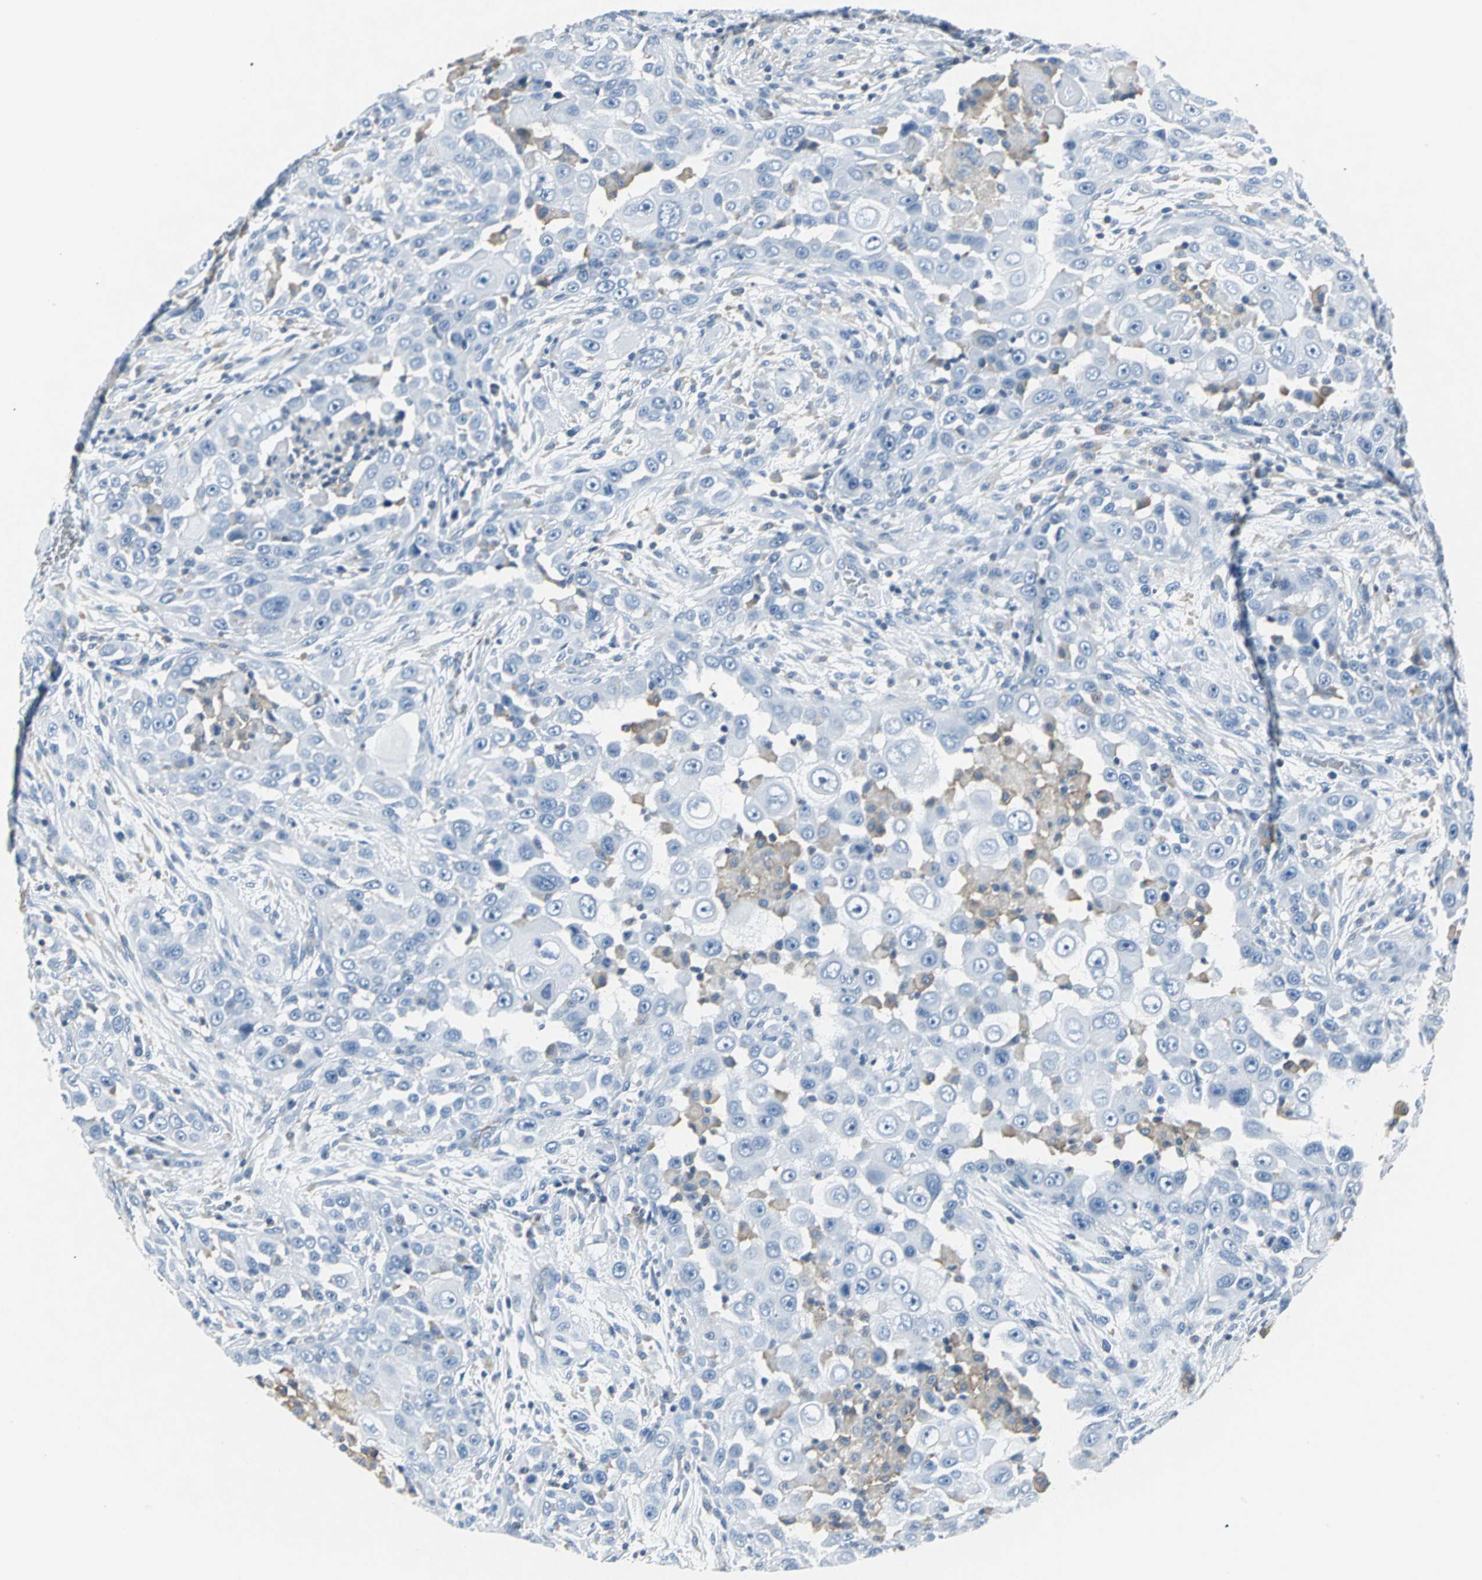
{"staining": {"intensity": "negative", "quantity": "none", "location": "none"}, "tissue": "head and neck cancer", "cell_type": "Tumor cells", "image_type": "cancer", "snomed": [{"axis": "morphology", "description": "Carcinoma, NOS"}, {"axis": "topography", "description": "Head-Neck"}], "caption": "Immunohistochemistry histopathology image of neoplastic tissue: human carcinoma (head and neck) stained with DAB displays no significant protein positivity in tumor cells. (DAB (3,3'-diaminobenzidine) immunohistochemistry (IHC) visualized using brightfield microscopy, high magnification).", "gene": "IQGAP2", "patient": {"sex": "male", "age": 87}}